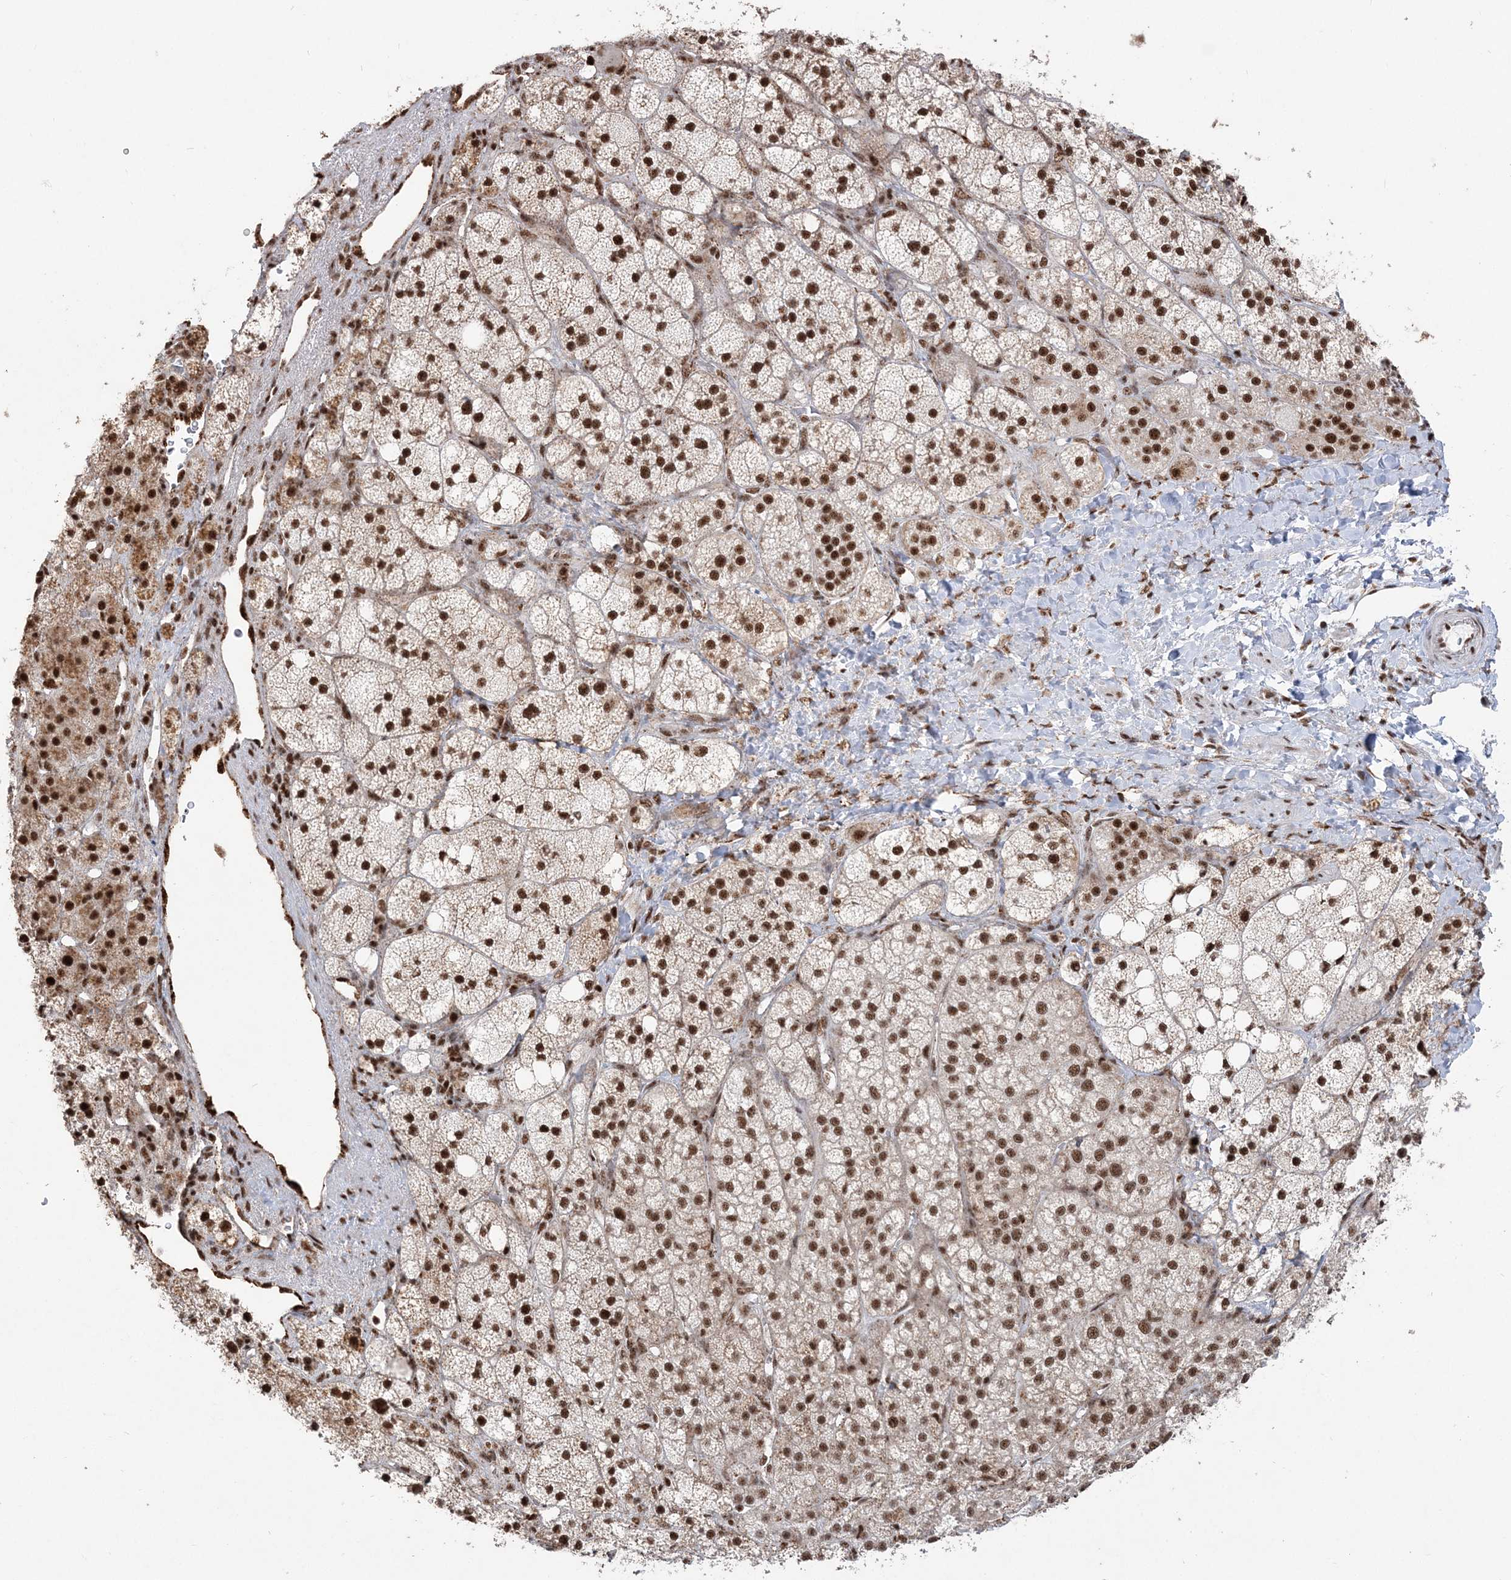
{"staining": {"intensity": "strong", "quantity": ">75%", "location": "nuclear"}, "tissue": "adrenal gland", "cell_type": "Glandular cells", "image_type": "normal", "snomed": [{"axis": "morphology", "description": "Normal tissue, NOS"}, {"axis": "topography", "description": "Adrenal gland"}], "caption": "High-power microscopy captured an IHC histopathology image of normal adrenal gland, revealing strong nuclear expression in approximately >75% of glandular cells. (DAB = brown stain, brightfield microscopy at high magnification).", "gene": "RBM17", "patient": {"sex": "male", "age": 61}}